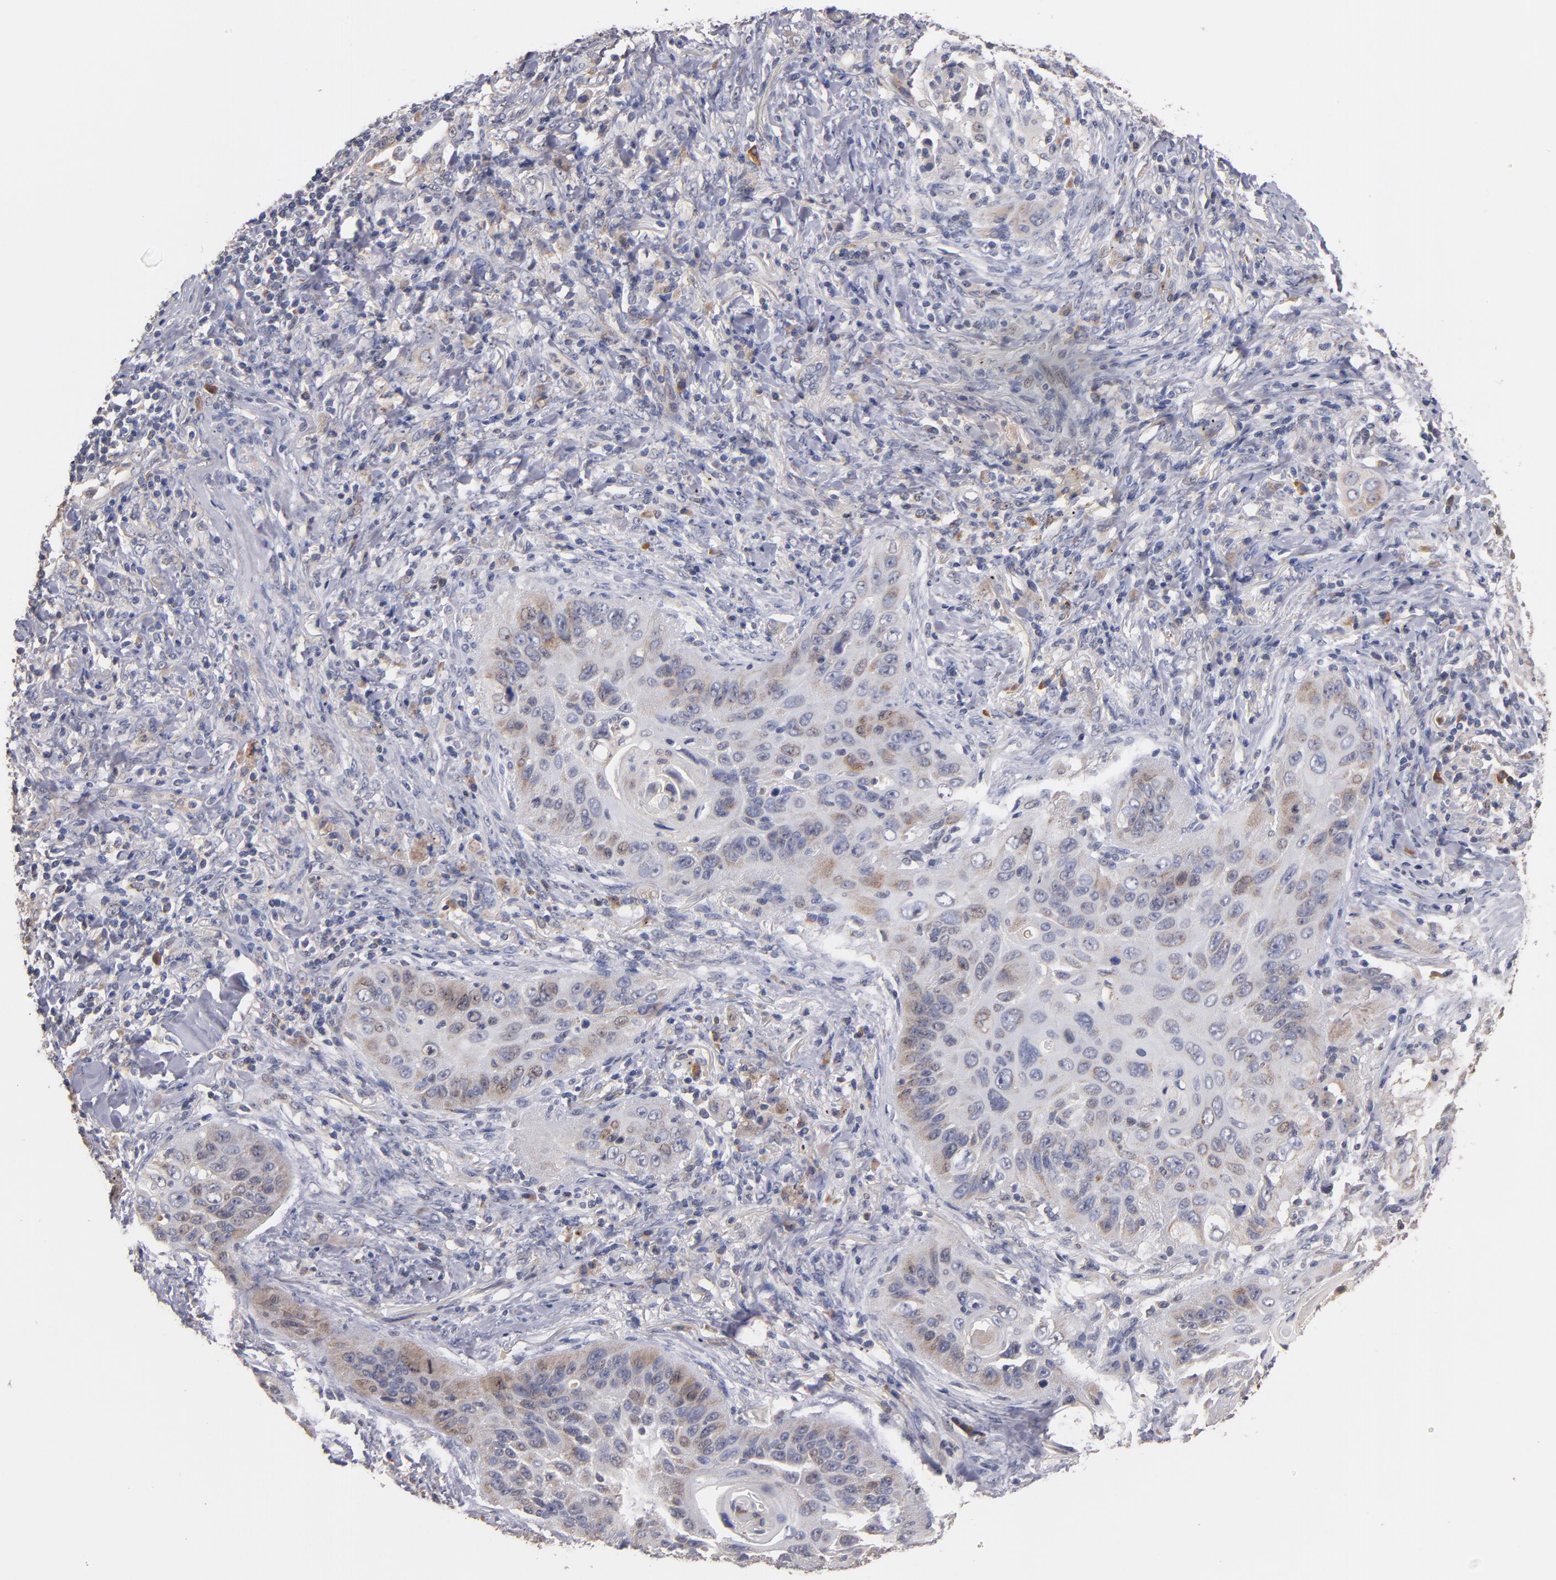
{"staining": {"intensity": "weak", "quantity": "25%-75%", "location": "cytoplasmic/membranous"}, "tissue": "lung cancer", "cell_type": "Tumor cells", "image_type": "cancer", "snomed": [{"axis": "morphology", "description": "Squamous cell carcinoma, NOS"}, {"axis": "topography", "description": "Lung"}], "caption": "This photomicrograph reveals IHC staining of human lung cancer (squamous cell carcinoma), with low weak cytoplasmic/membranous positivity in about 25%-75% of tumor cells.", "gene": "DIABLO", "patient": {"sex": "female", "age": 67}}